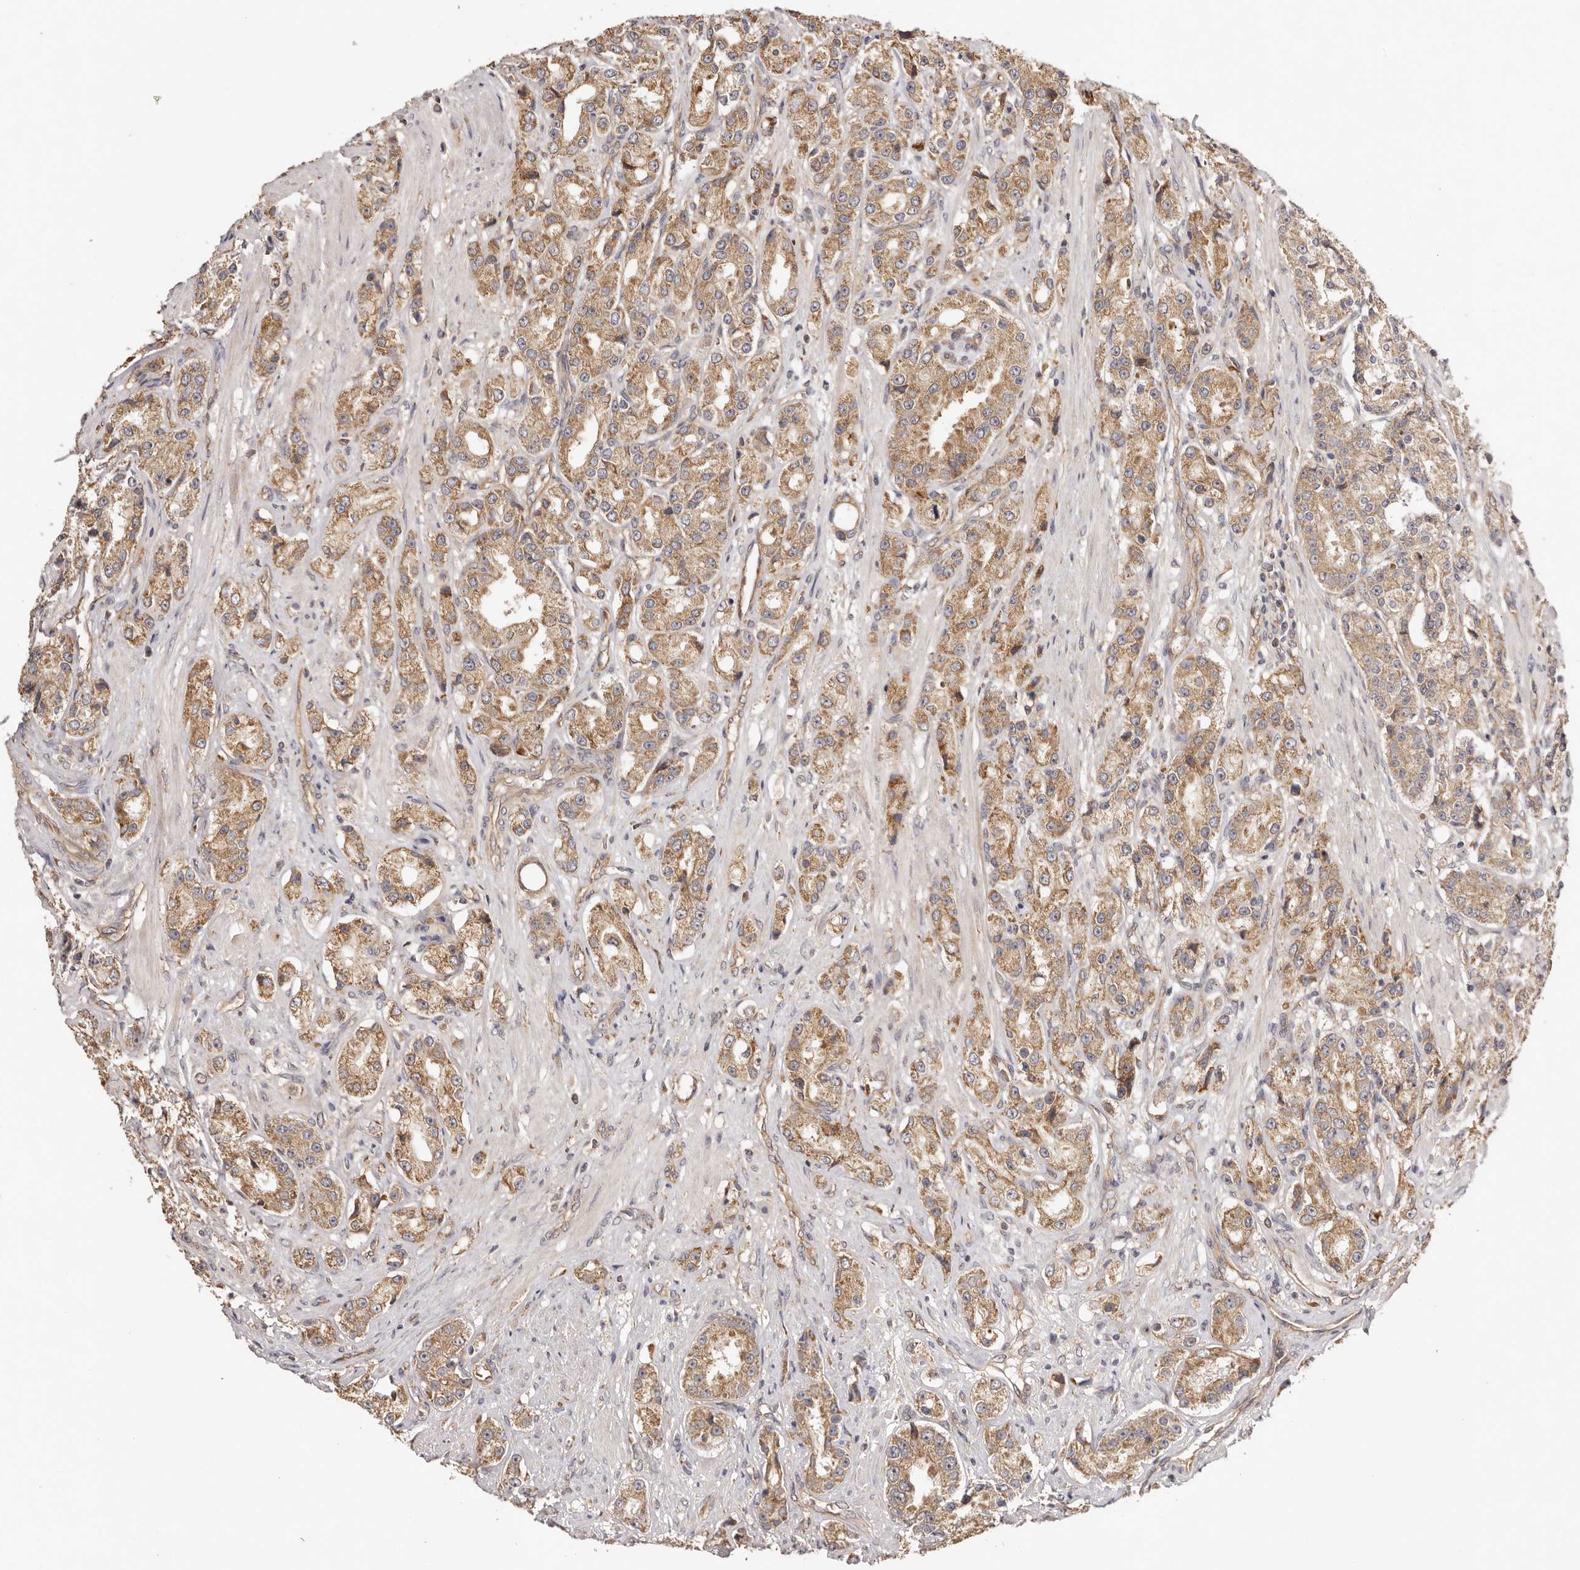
{"staining": {"intensity": "moderate", "quantity": ">75%", "location": "cytoplasmic/membranous"}, "tissue": "prostate cancer", "cell_type": "Tumor cells", "image_type": "cancer", "snomed": [{"axis": "morphology", "description": "Adenocarcinoma, High grade"}, {"axis": "topography", "description": "Prostate"}], "caption": "The image exhibits a brown stain indicating the presence of a protein in the cytoplasmic/membranous of tumor cells in prostate adenocarcinoma (high-grade). (DAB IHC with brightfield microscopy, high magnification).", "gene": "UBR2", "patient": {"sex": "male", "age": 60}}